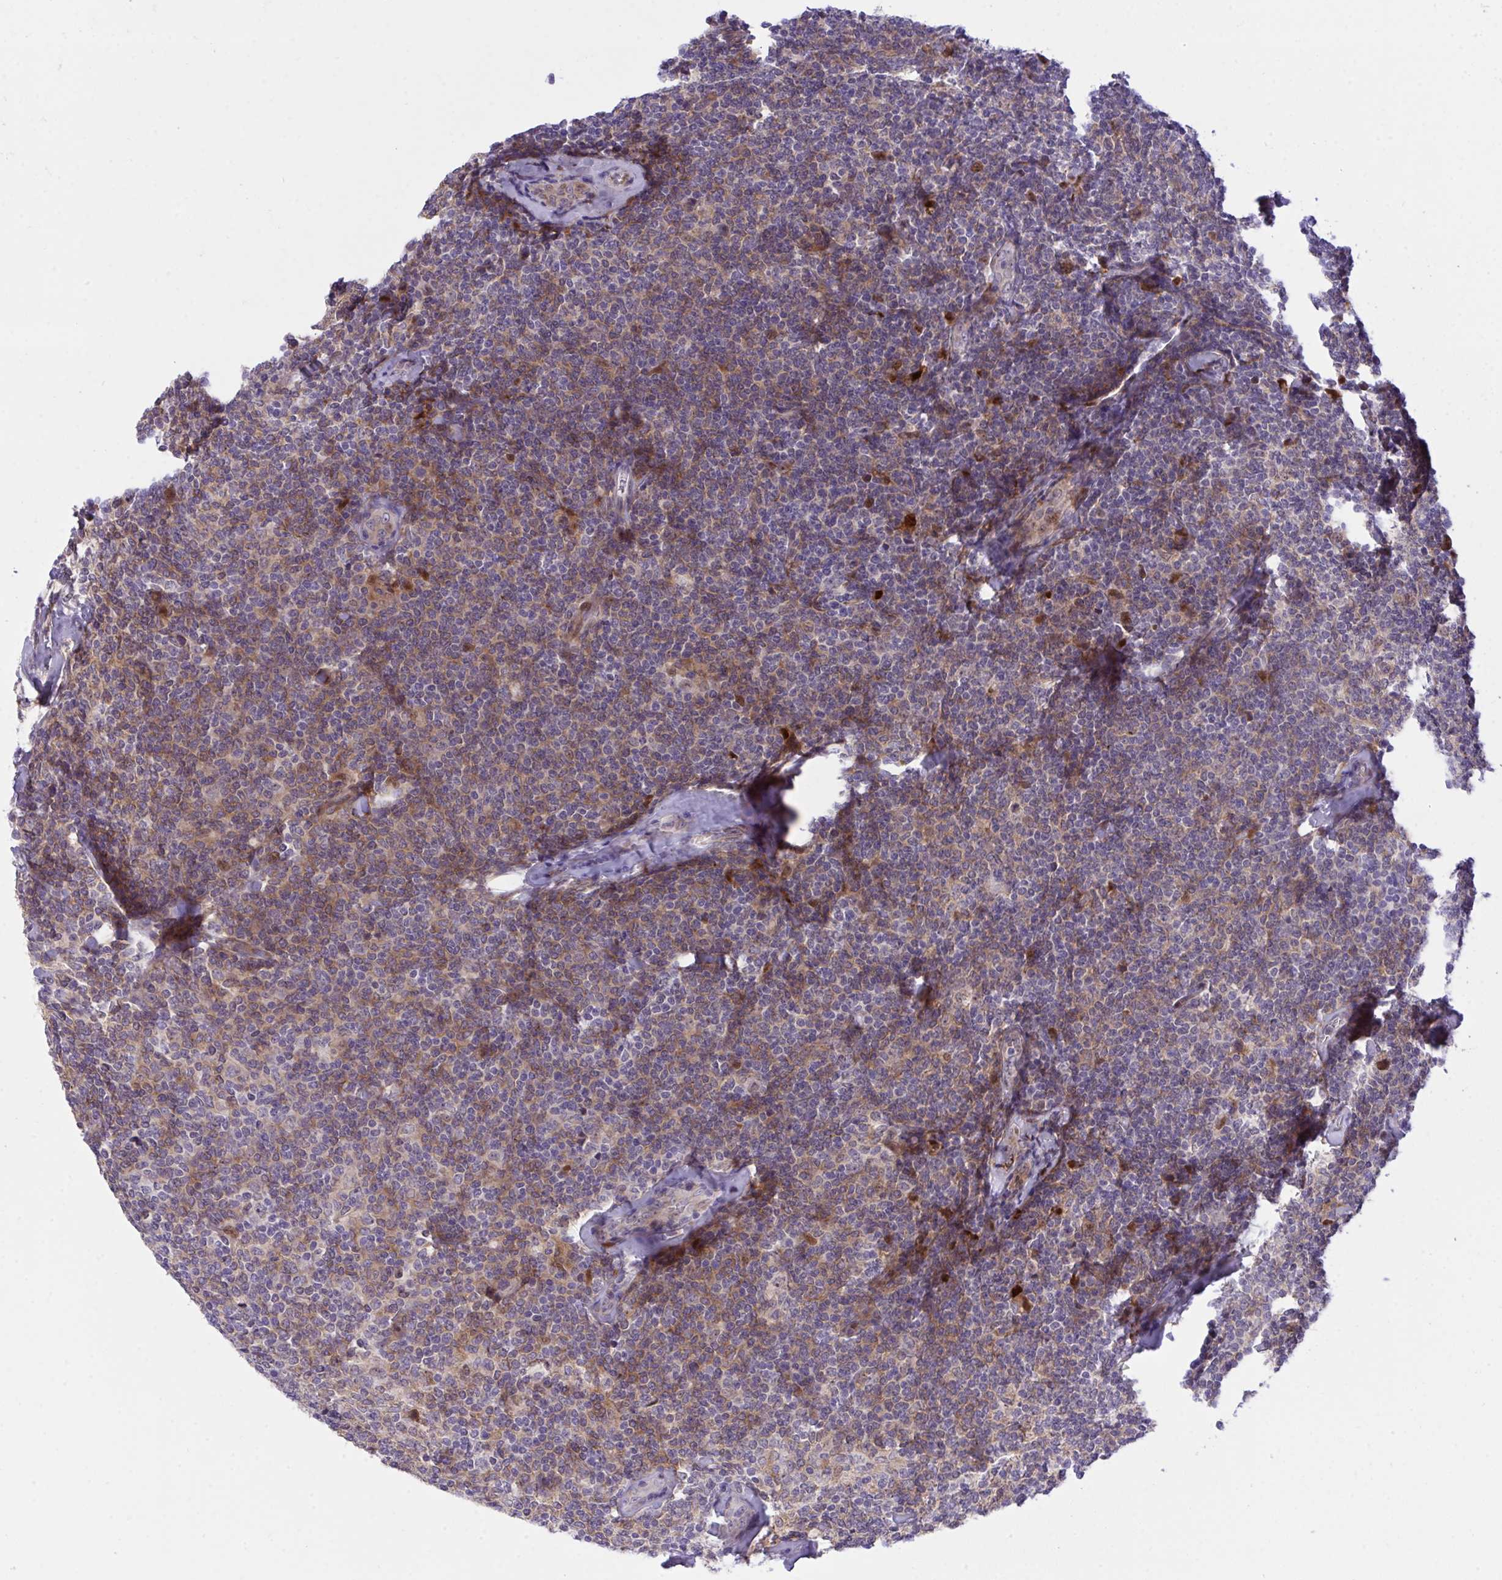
{"staining": {"intensity": "weak", "quantity": "25%-75%", "location": "cytoplasmic/membranous"}, "tissue": "lymphoma", "cell_type": "Tumor cells", "image_type": "cancer", "snomed": [{"axis": "morphology", "description": "Malignant lymphoma, non-Hodgkin's type, Low grade"}, {"axis": "topography", "description": "Lymph node"}], "caption": "IHC (DAB (3,3'-diaminobenzidine)) staining of lymphoma shows weak cytoplasmic/membranous protein expression in about 25%-75% of tumor cells. (DAB (3,3'-diaminobenzidine) IHC, brown staining for protein, blue staining for nuclei).", "gene": "ZNF554", "patient": {"sex": "female", "age": 56}}